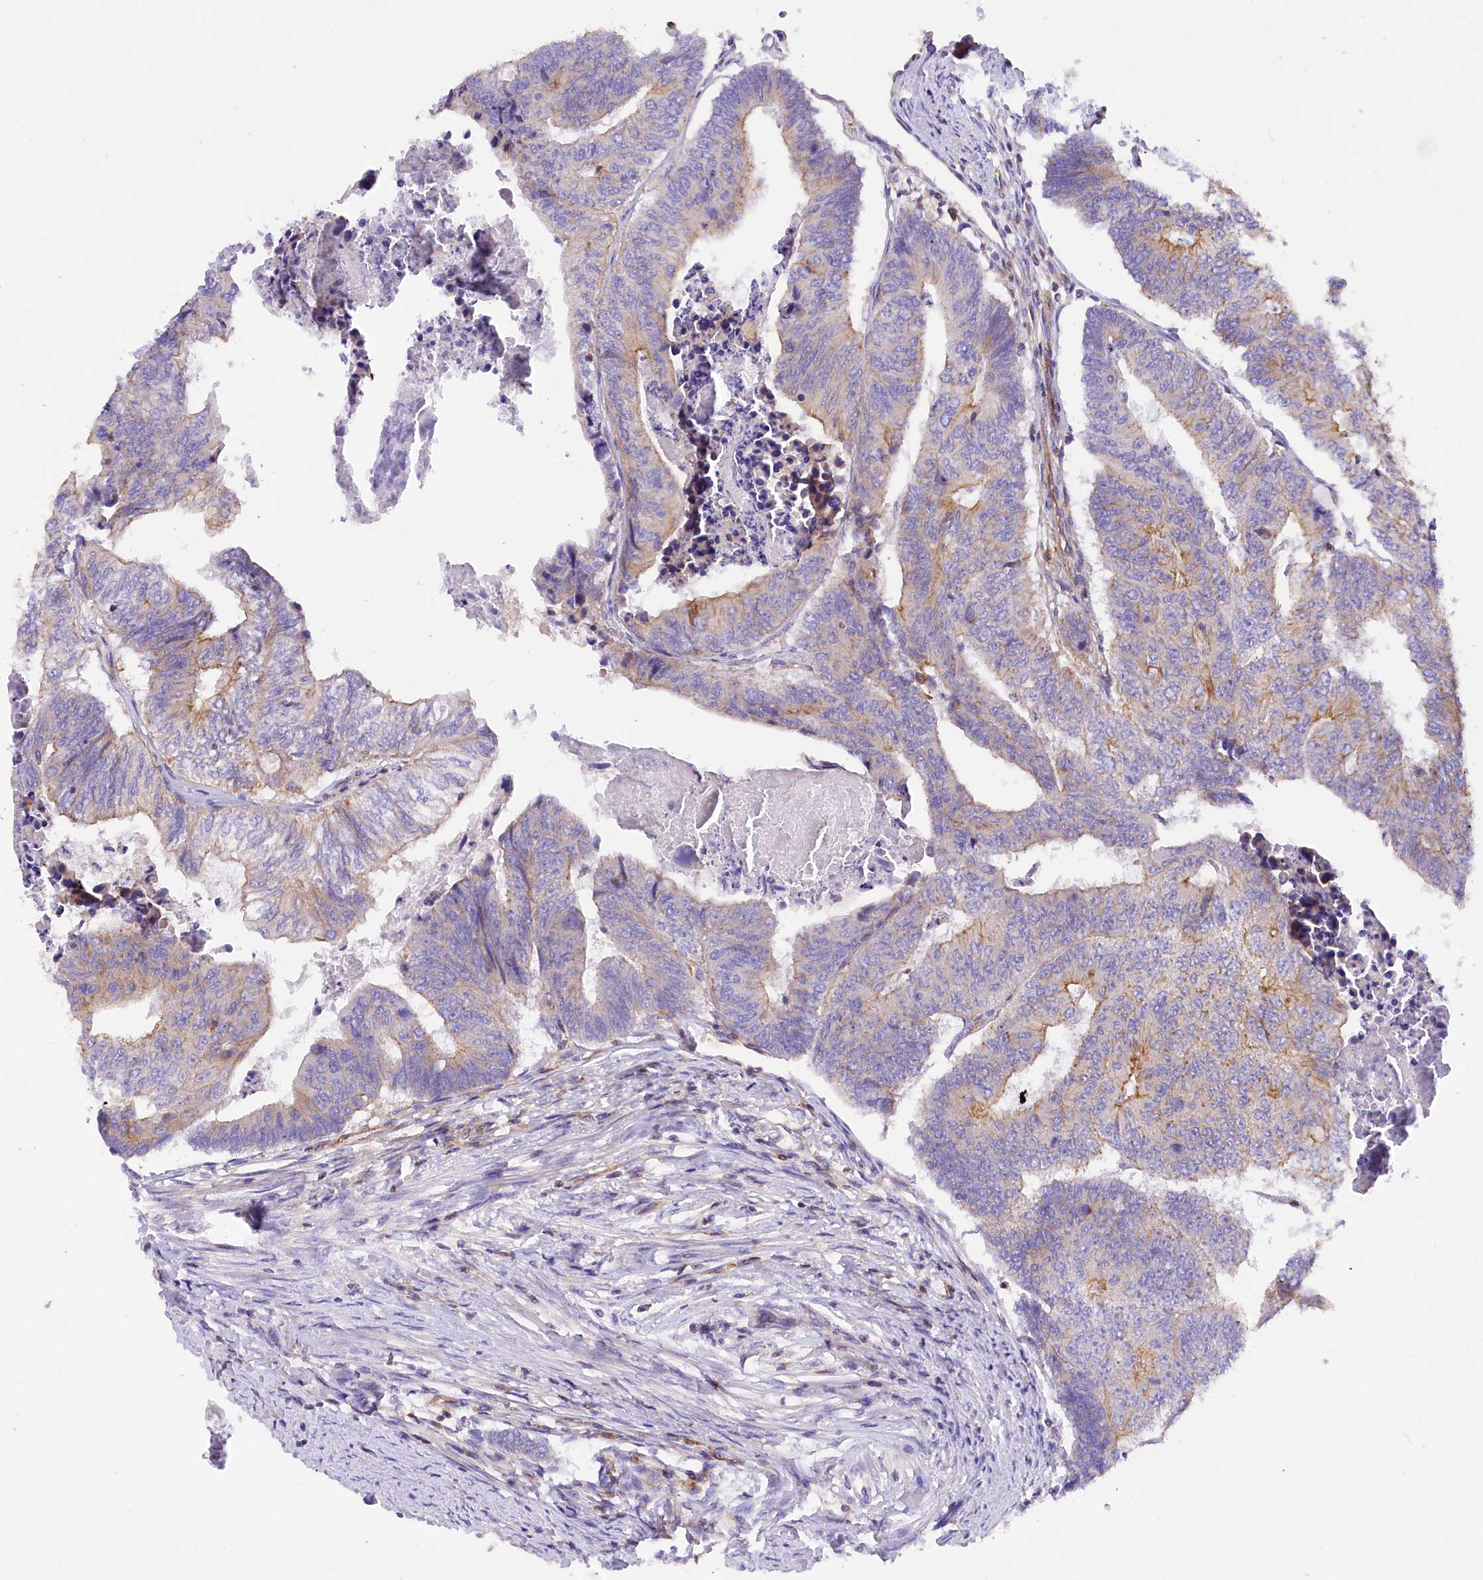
{"staining": {"intensity": "moderate", "quantity": "<25%", "location": "cytoplasmic/membranous"}, "tissue": "colorectal cancer", "cell_type": "Tumor cells", "image_type": "cancer", "snomed": [{"axis": "morphology", "description": "Adenocarcinoma, NOS"}, {"axis": "topography", "description": "Colon"}], "caption": "The immunohistochemical stain shows moderate cytoplasmic/membranous expression in tumor cells of colorectal adenocarcinoma tissue.", "gene": "FAM193A", "patient": {"sex": "female", "age": 67}}